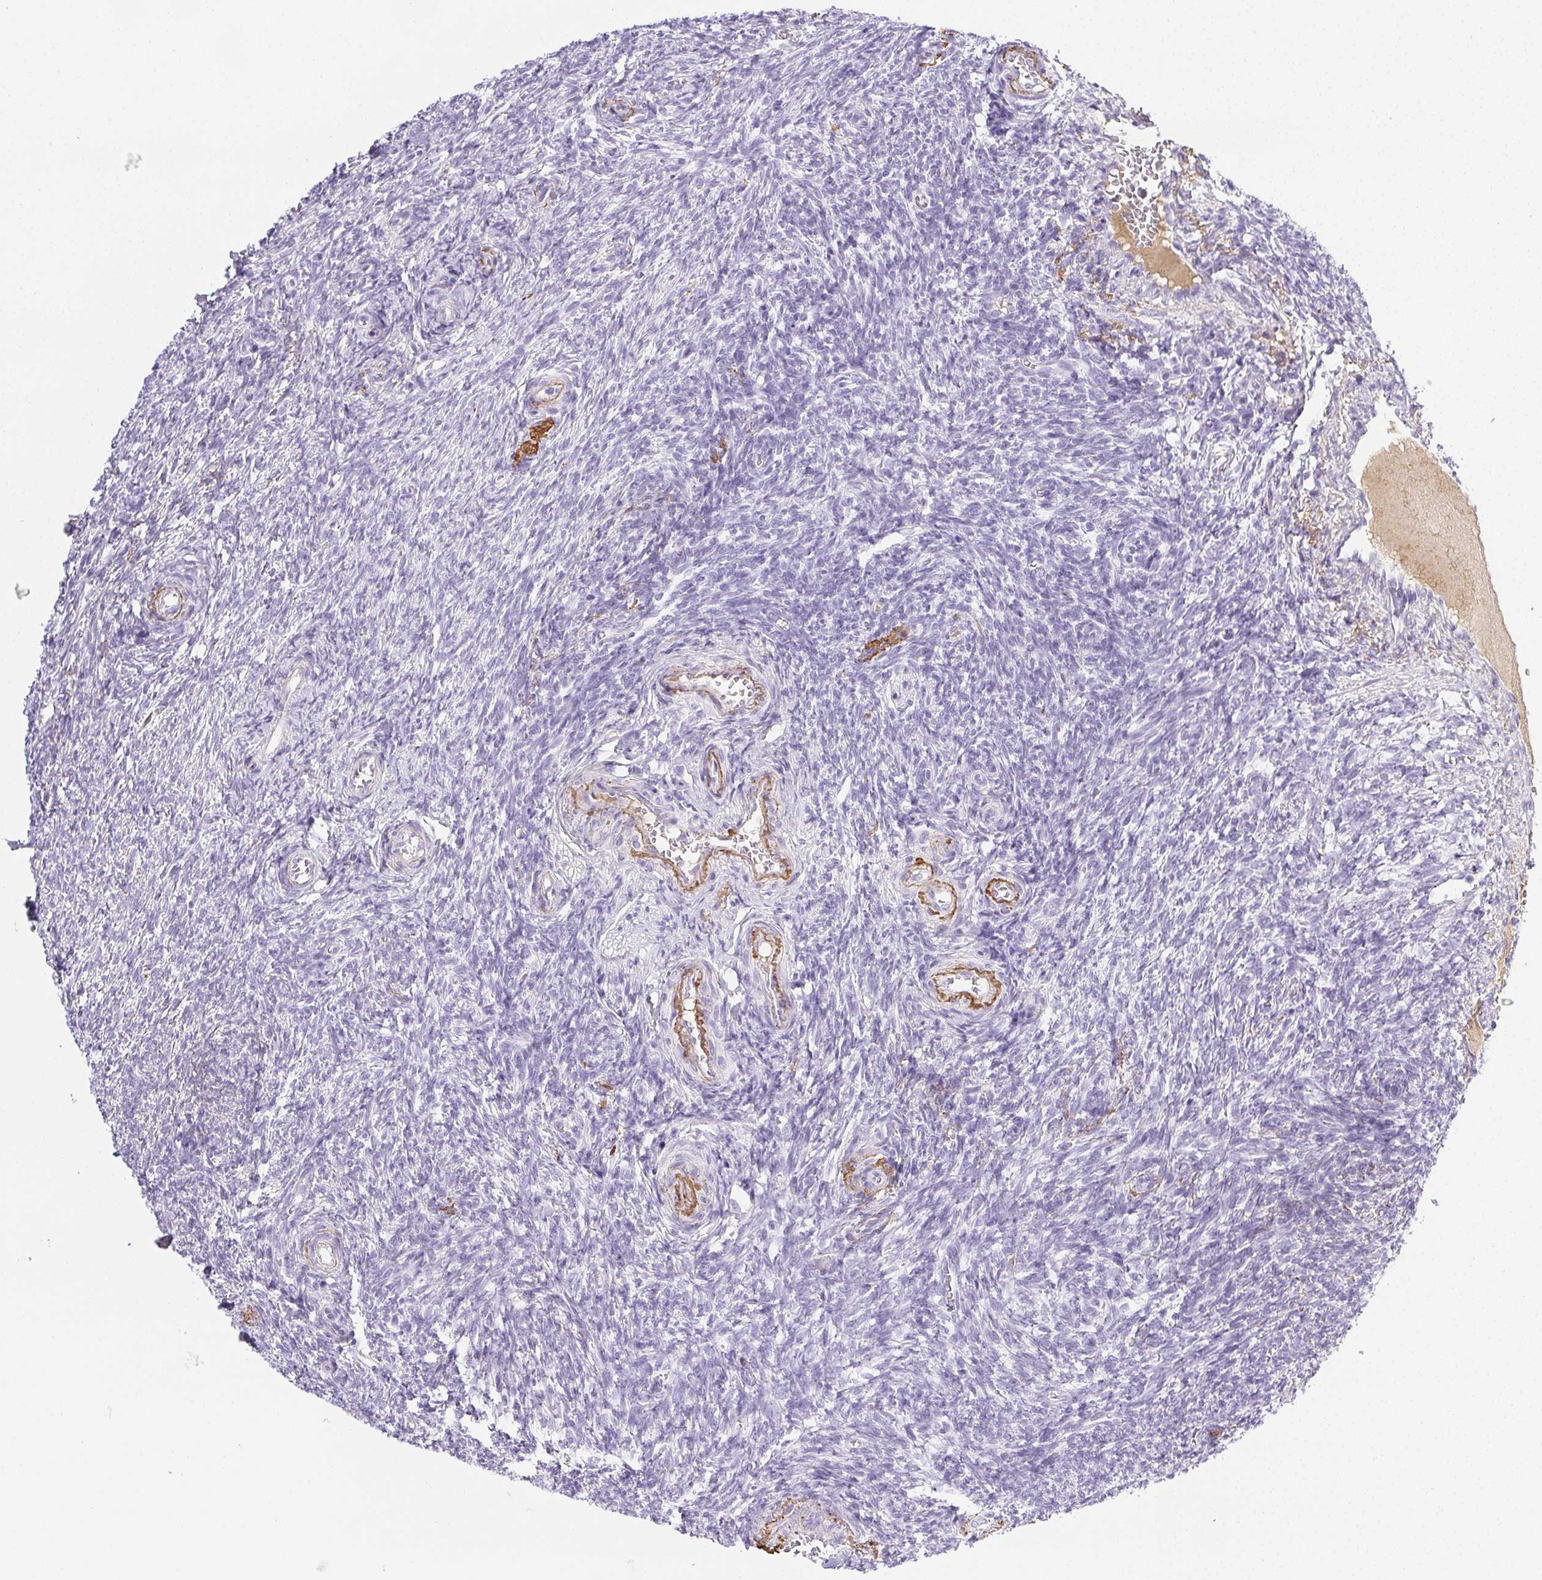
{"staining": {"intensity": "negative", "quantity": "none", "location": "none"}, "tissue": "ovary", "cell_type": "Ovarian stroma cells", "image_type": "normal", "snomed": [{"axis": "morphology", "description": "Normal tissue, NOS"}, {"axis": "topography", "description": "Ovary"}], "caption": "High power microscopy photomicrograph of an IHC image of unremarkable ovary, revealing no significant positivity in ovarian stroma cells. Brightfield microscopy of immunohistochemistry stained with DAB (brown) and hematoxylin (blue), captured at high magnification.", "gene": "VTN", "patient": {"sex": "female", "age": 39}}